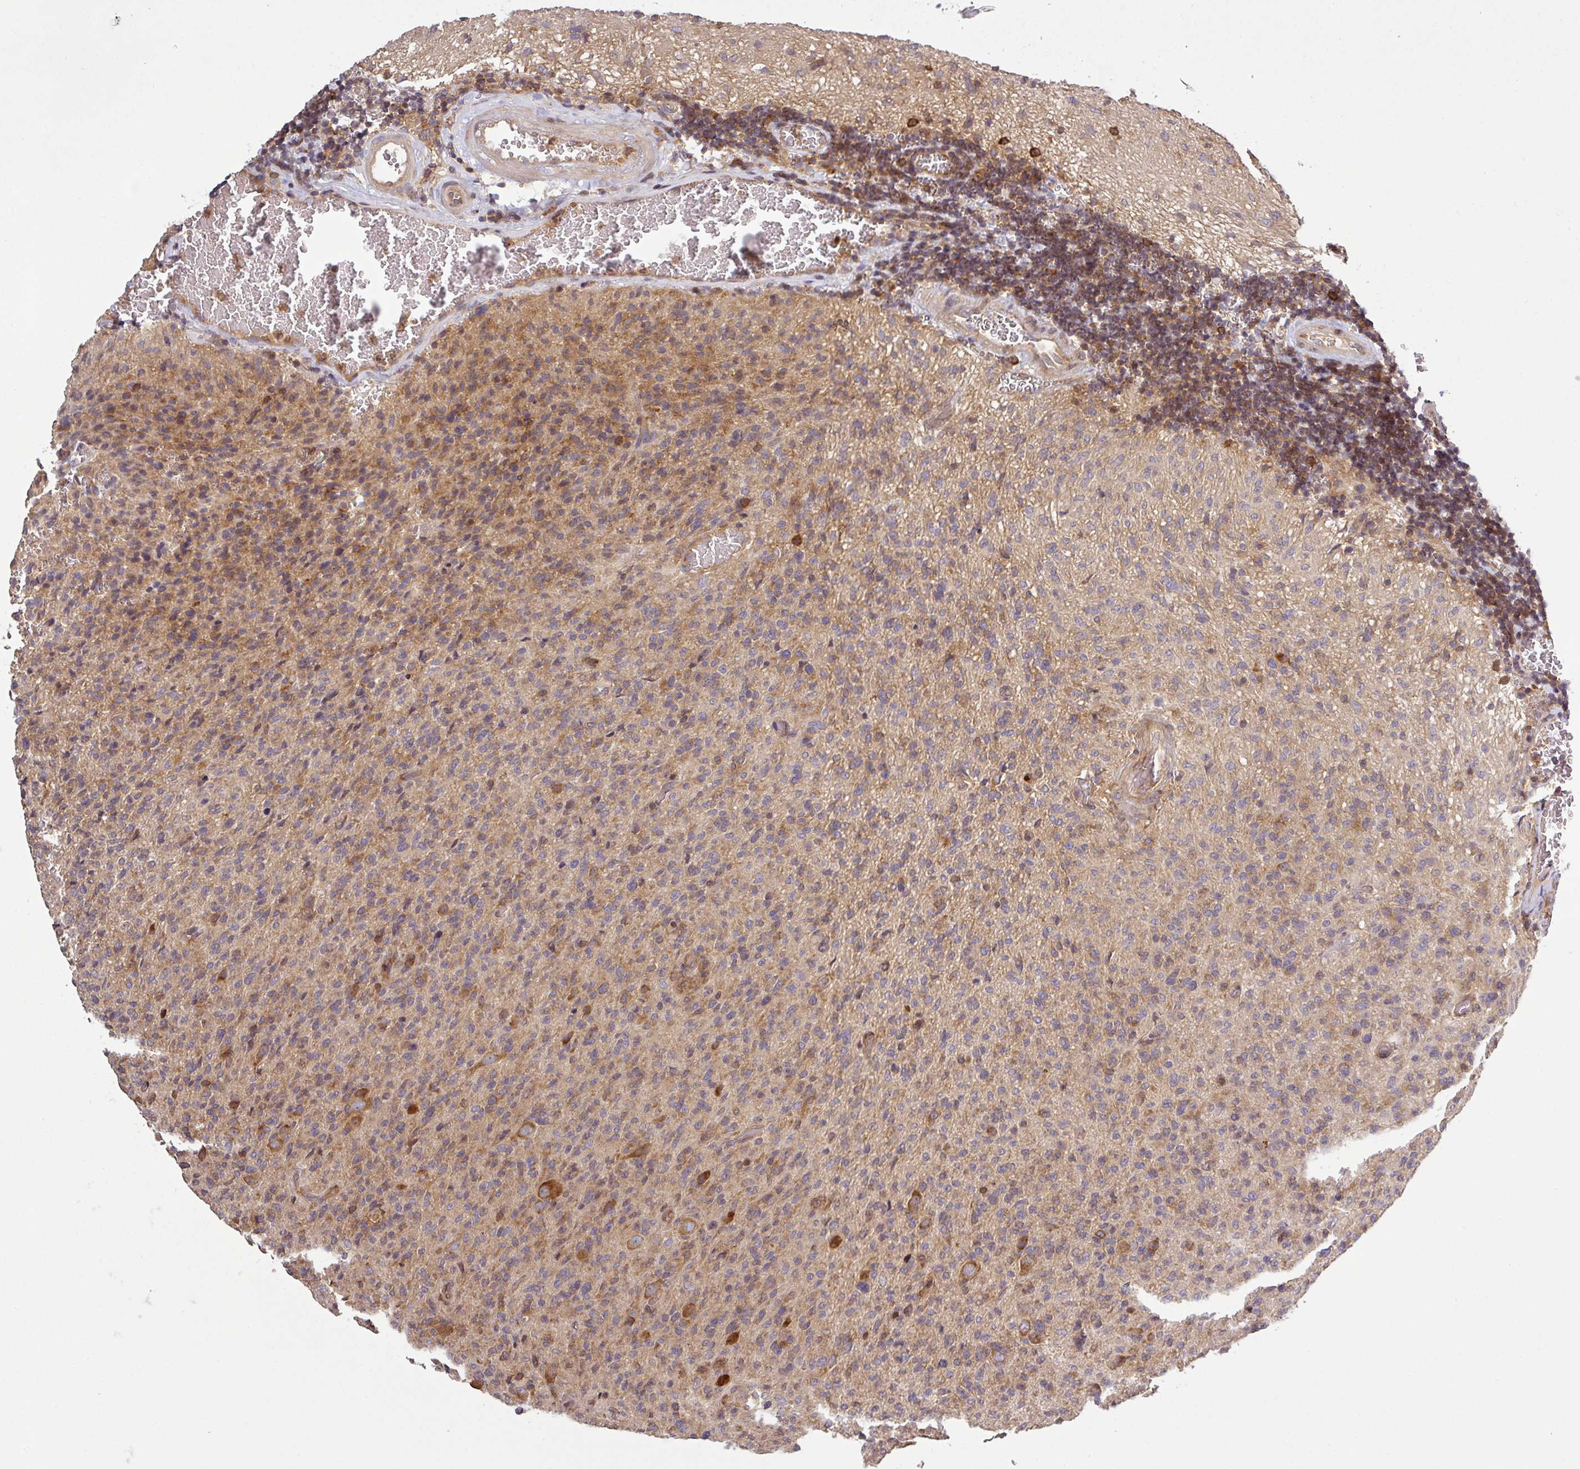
{"staining": {"intensity": "moderate", "quantity": "25%-75%", "location": "cytoplasmic/membranous"}, "tissue": "glioma", "cell_type": "Tumor cells", "image_type": "cancer", "snomed": [{"axis": "morphology", "description": "Glioma, malignant, High grade"}, {"axis": "topography", "description": "Brain"}], "caption": "Human glioma stained for a protein (brown) reveals moderate cytoplasmic/membranous positive positivity in about 25%-75% of tumor cells.", "gene": "LRRC74B", "patient": {"sex": "female", "age": 57}}